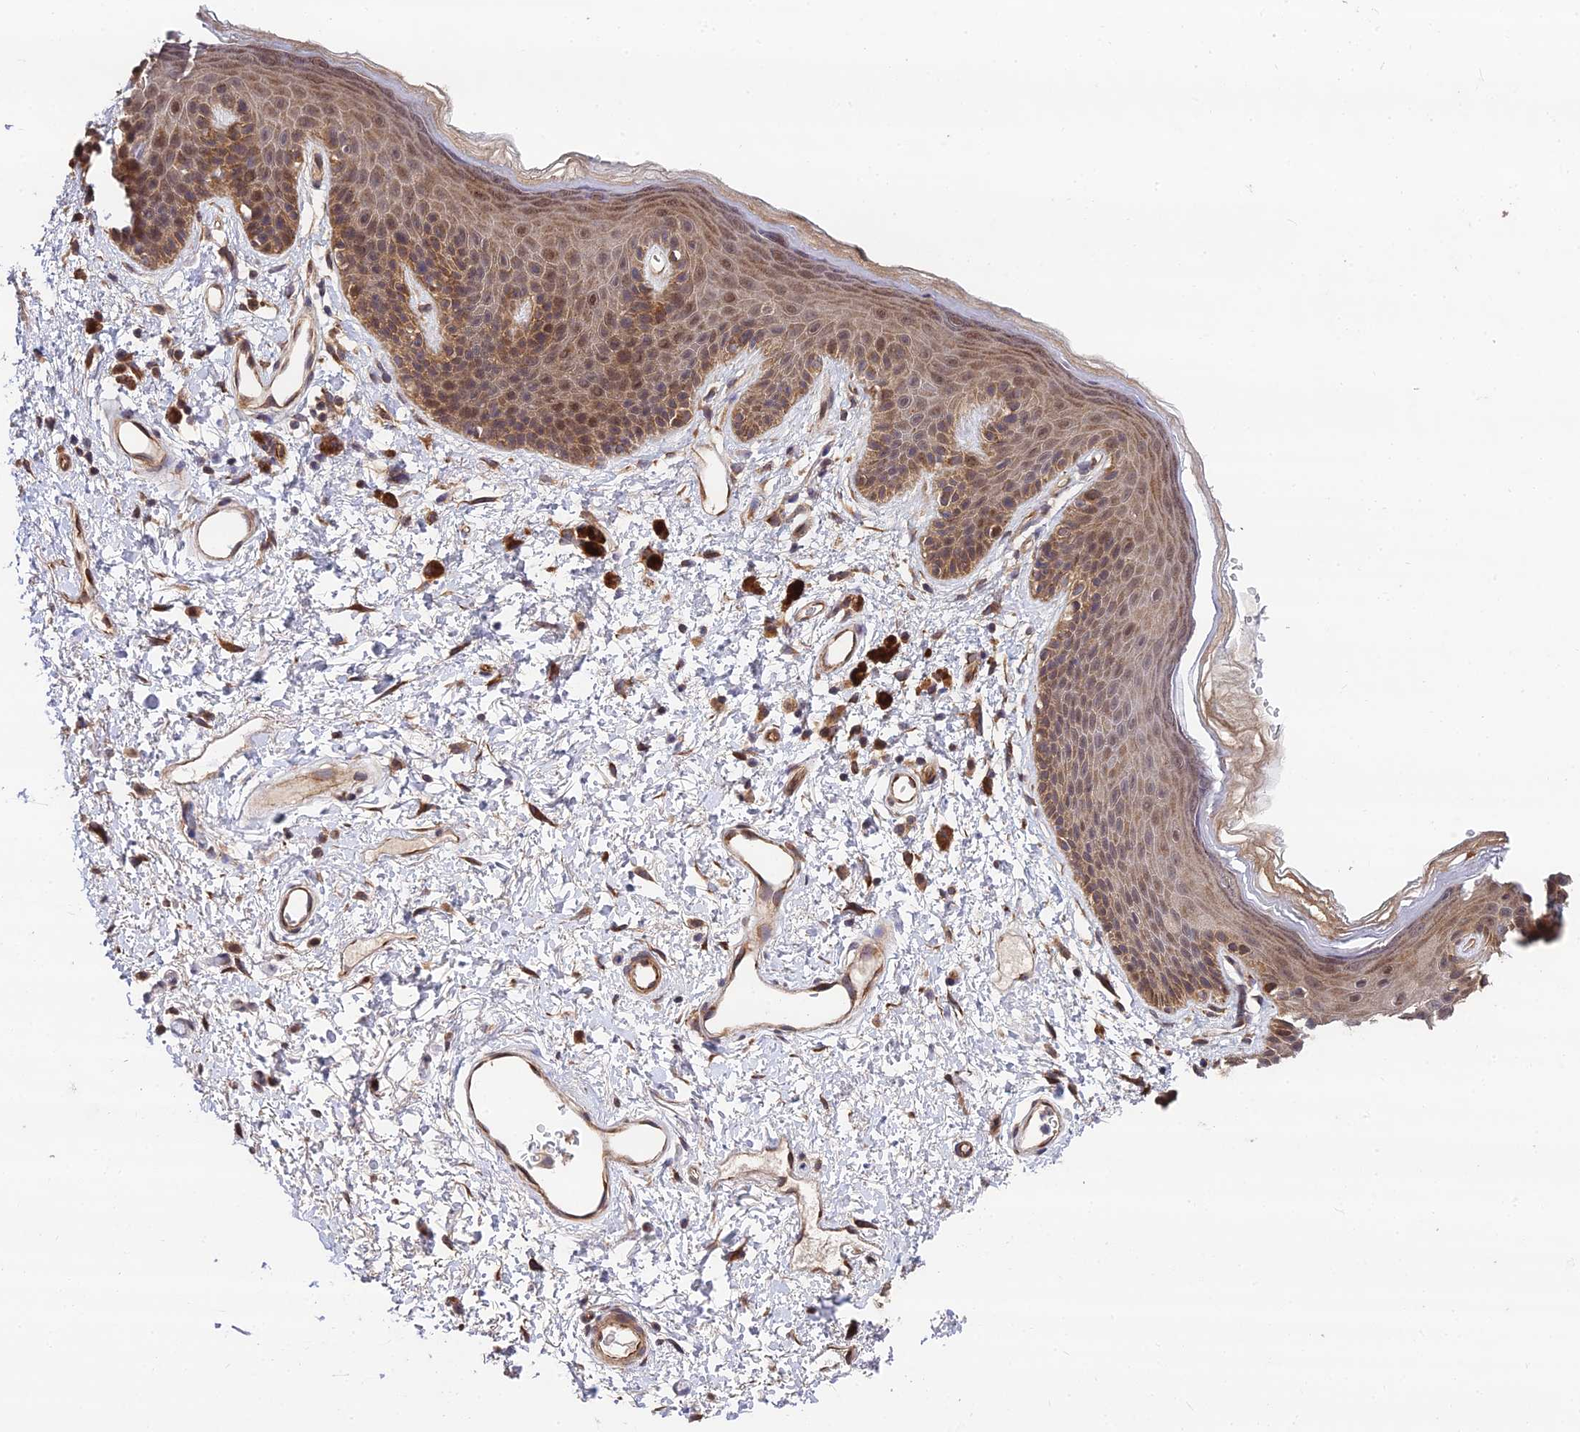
{"staining": {"intensity": "moderate", "quantity": ">75%", "location": "cytoplasmic/membranous,nuclear"}, "tissue": "skin", "cell_type": "Epidermal cells", "image_type": "normal", "snomed": [{"axis": "morphology", "description": "Normal tissue, NOS"}, {"axis": "topography", "description": "Anal"}], "caption": "Skin stained for a protein (brown) shows moderate cytoplasmic/membranous,nuclear positive staining in about >75% of epidermal cells.", "gene": "MKKS", "patient": {"sex": "female", "age": 46}}